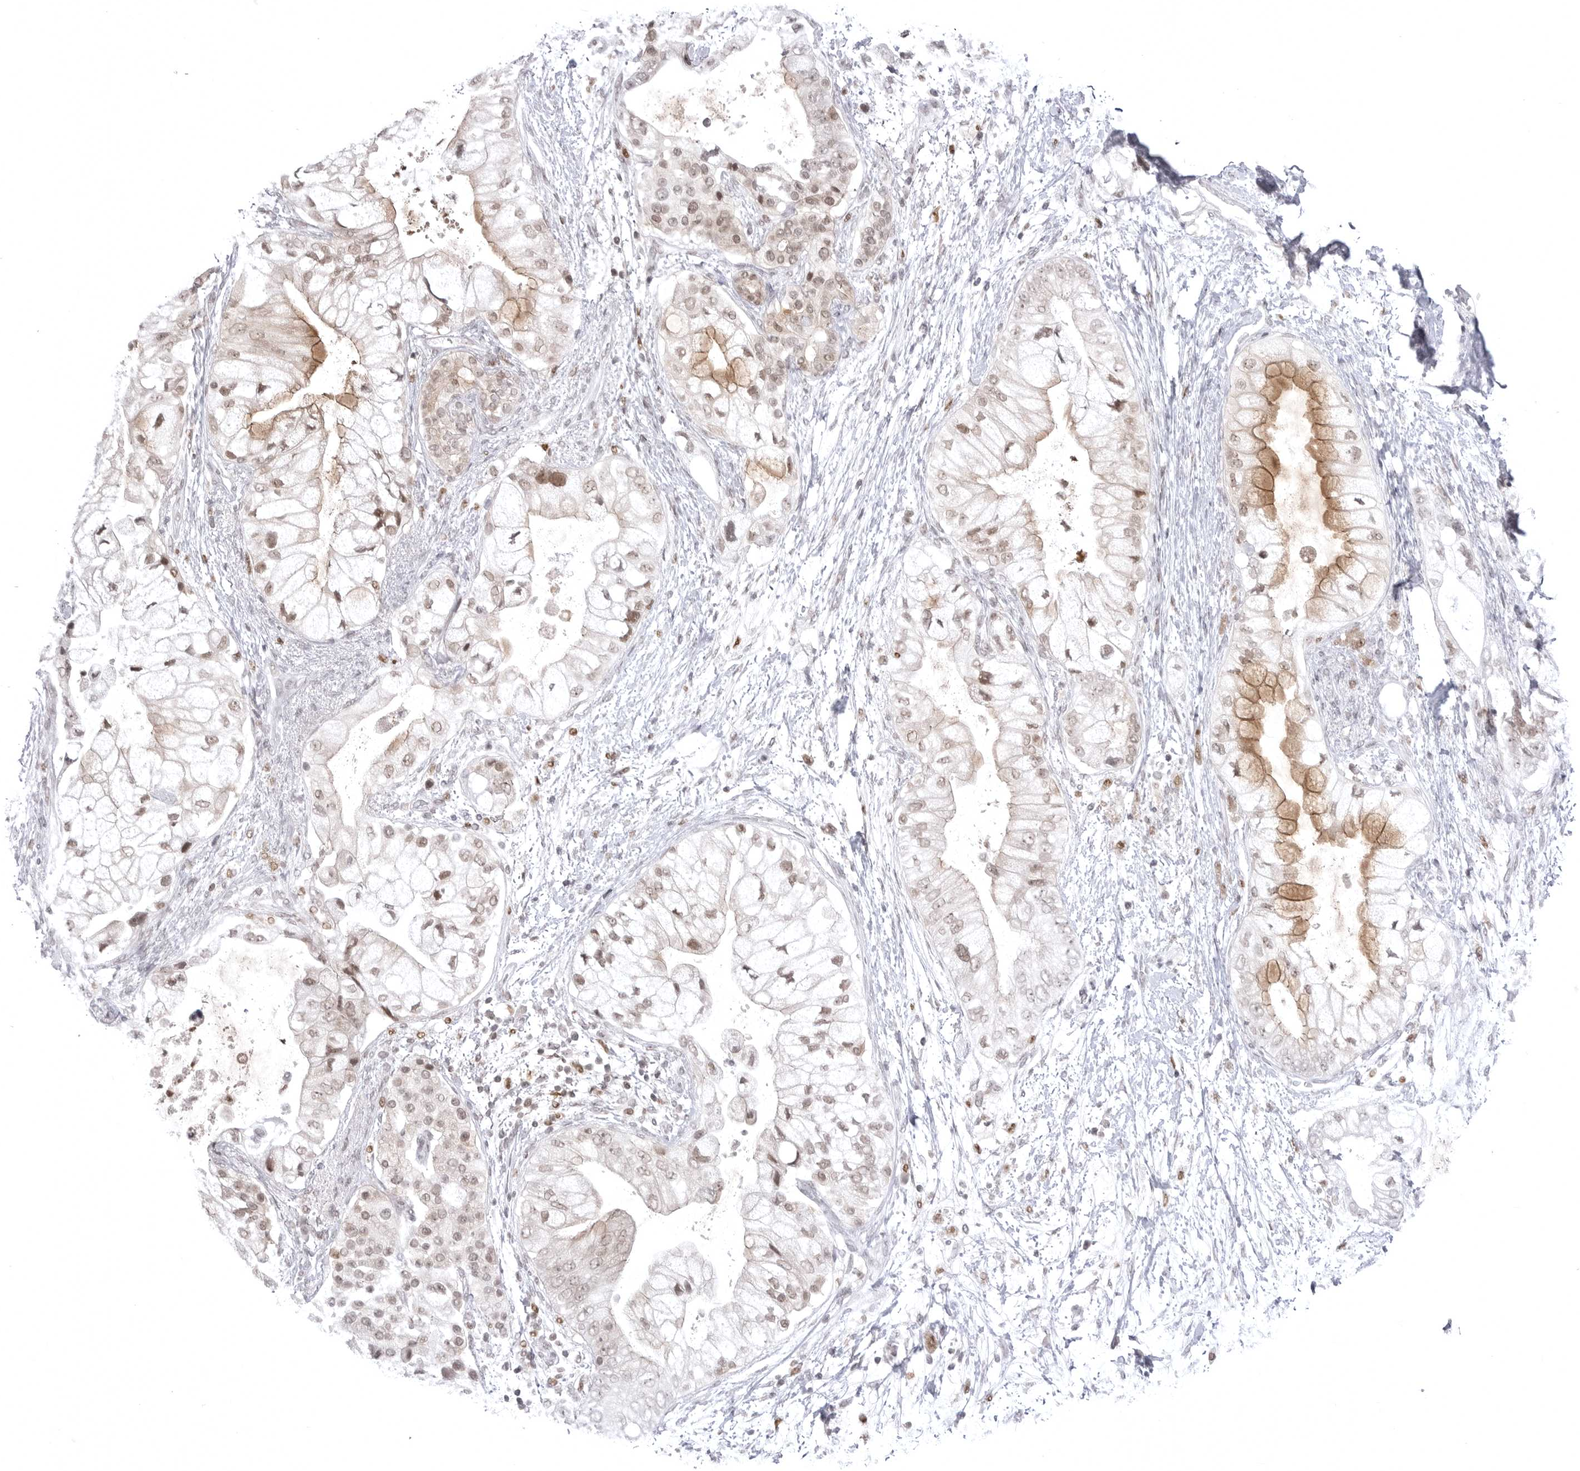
{"staining": {"intensity": "moderate", "quantity": "<25%", "location": "cytoplasmic/membranous,nuclear"}, "tissue": "pancreatic cancer", "cell_type": "Tumor cells", "image_type": "cancer", "snomed": [{"axis": "morphology", "description": "Adenocarcinoma, NOS"}, {"axis": "topography", "description": "Pancreas"}], "caption": "Pancreatic cancer stained with immunohistochemistry demonstrates moderate cytoplasmic/membranous and nuclear expression in about <25% of tumor cells.", "gene": "PTK2B", "patient": {"sex": "male", "age": 53}}